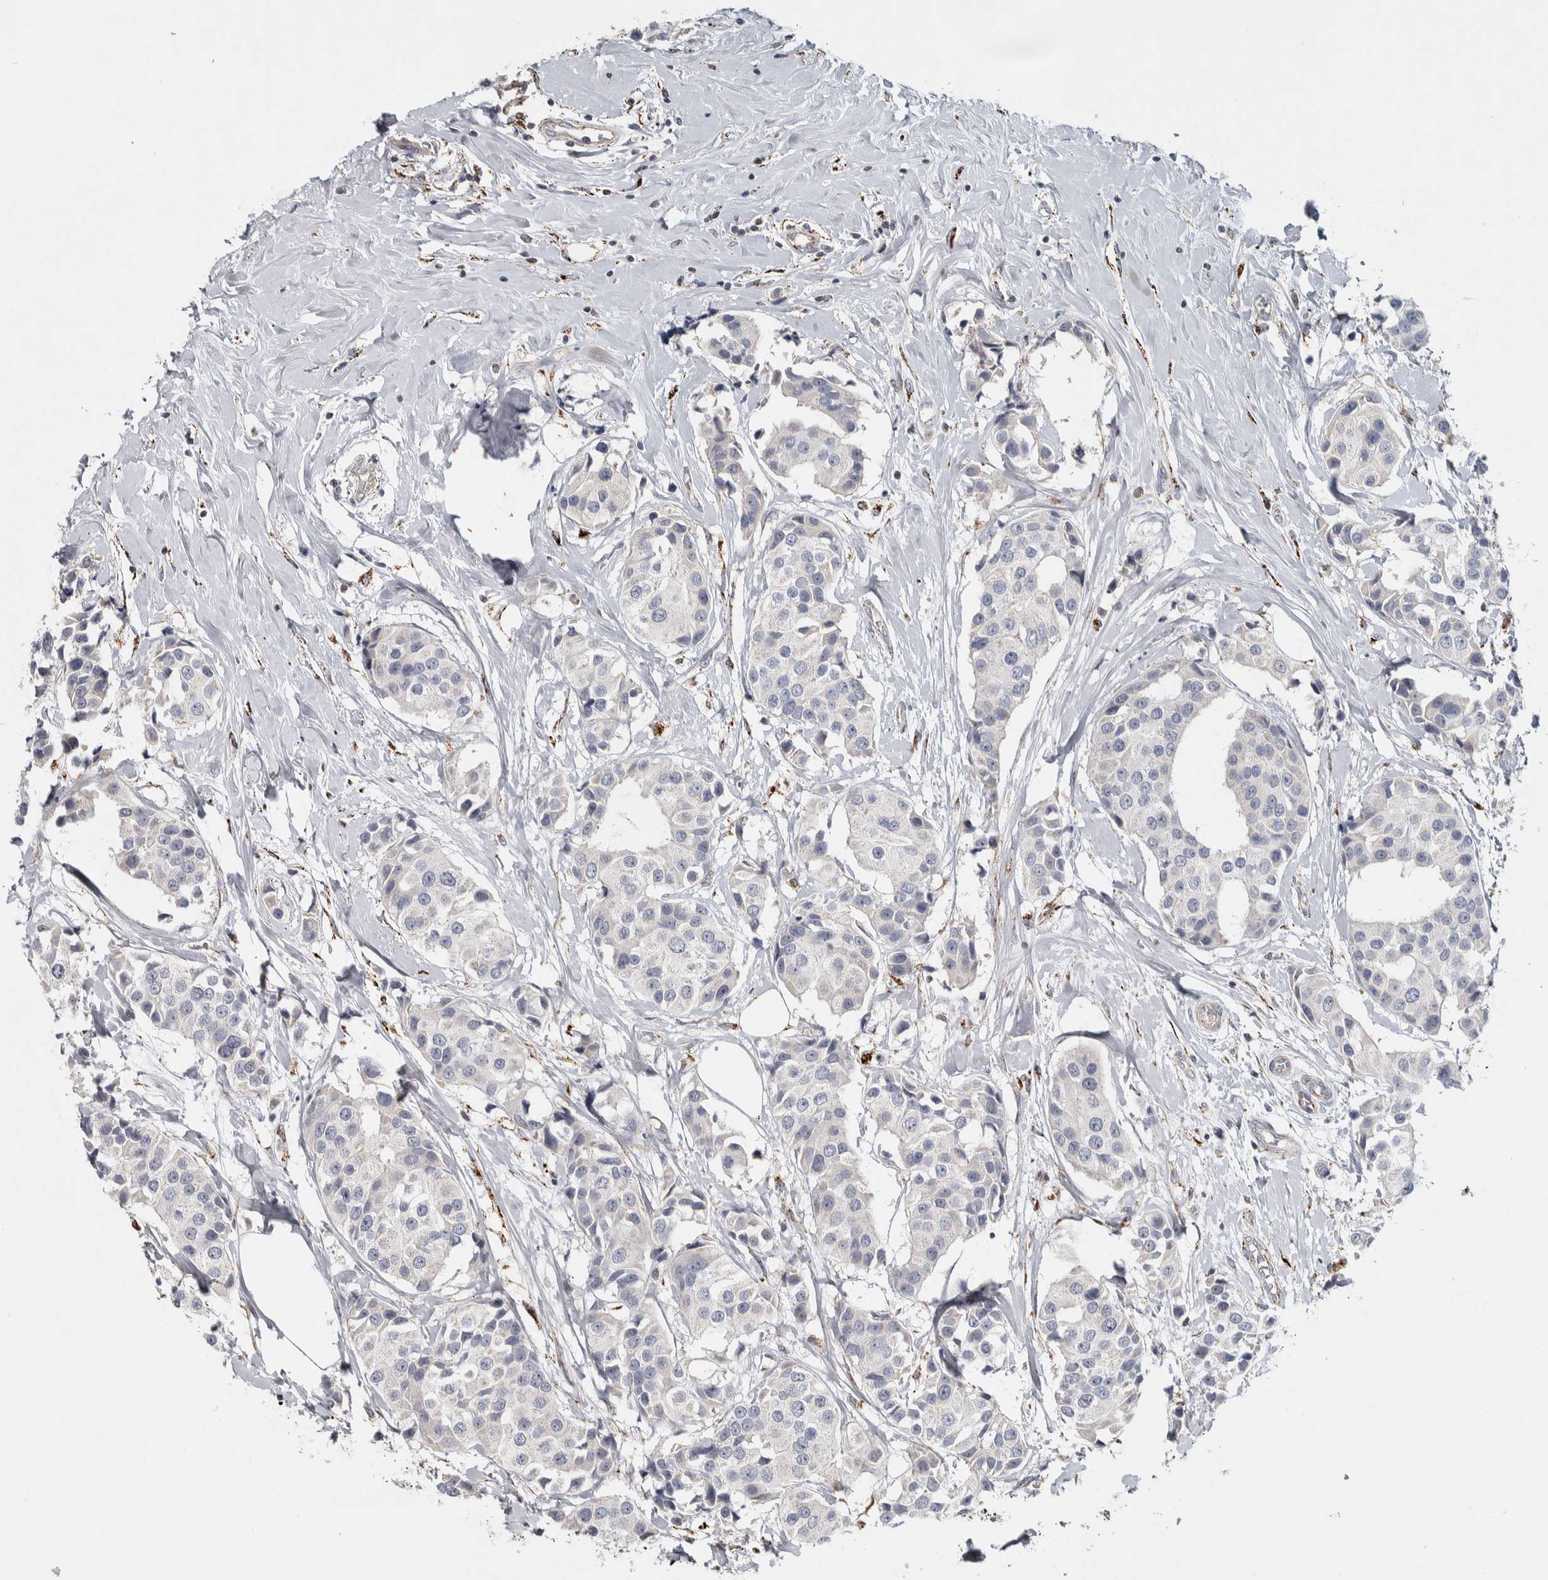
{"staining": {"intensity": "negative", "quantity": "none", "location": "none"}, "tissue": "breast cancer", "cell_type": "Tumor cells", "image_type": "cancer", "snomed": [{"axis": "morphology", "description": "Normal tissue, NOS"}, {"axis": "morphology", "description": "Duct carcinoma"}, {"axis": "topography", "description": "Breast"}], "caption": "The image exhibits no significant positivity in tumor cells of invasive ductal carcinoma (breast). Brightfield microscopy of IHC stained with DAB (3,3'-diaminobenzidine) (brown) and hematoxylin (blue), captured at high magnification.", "gene": "FAM78A", "patient": {"sex": "female", "age": 39}}